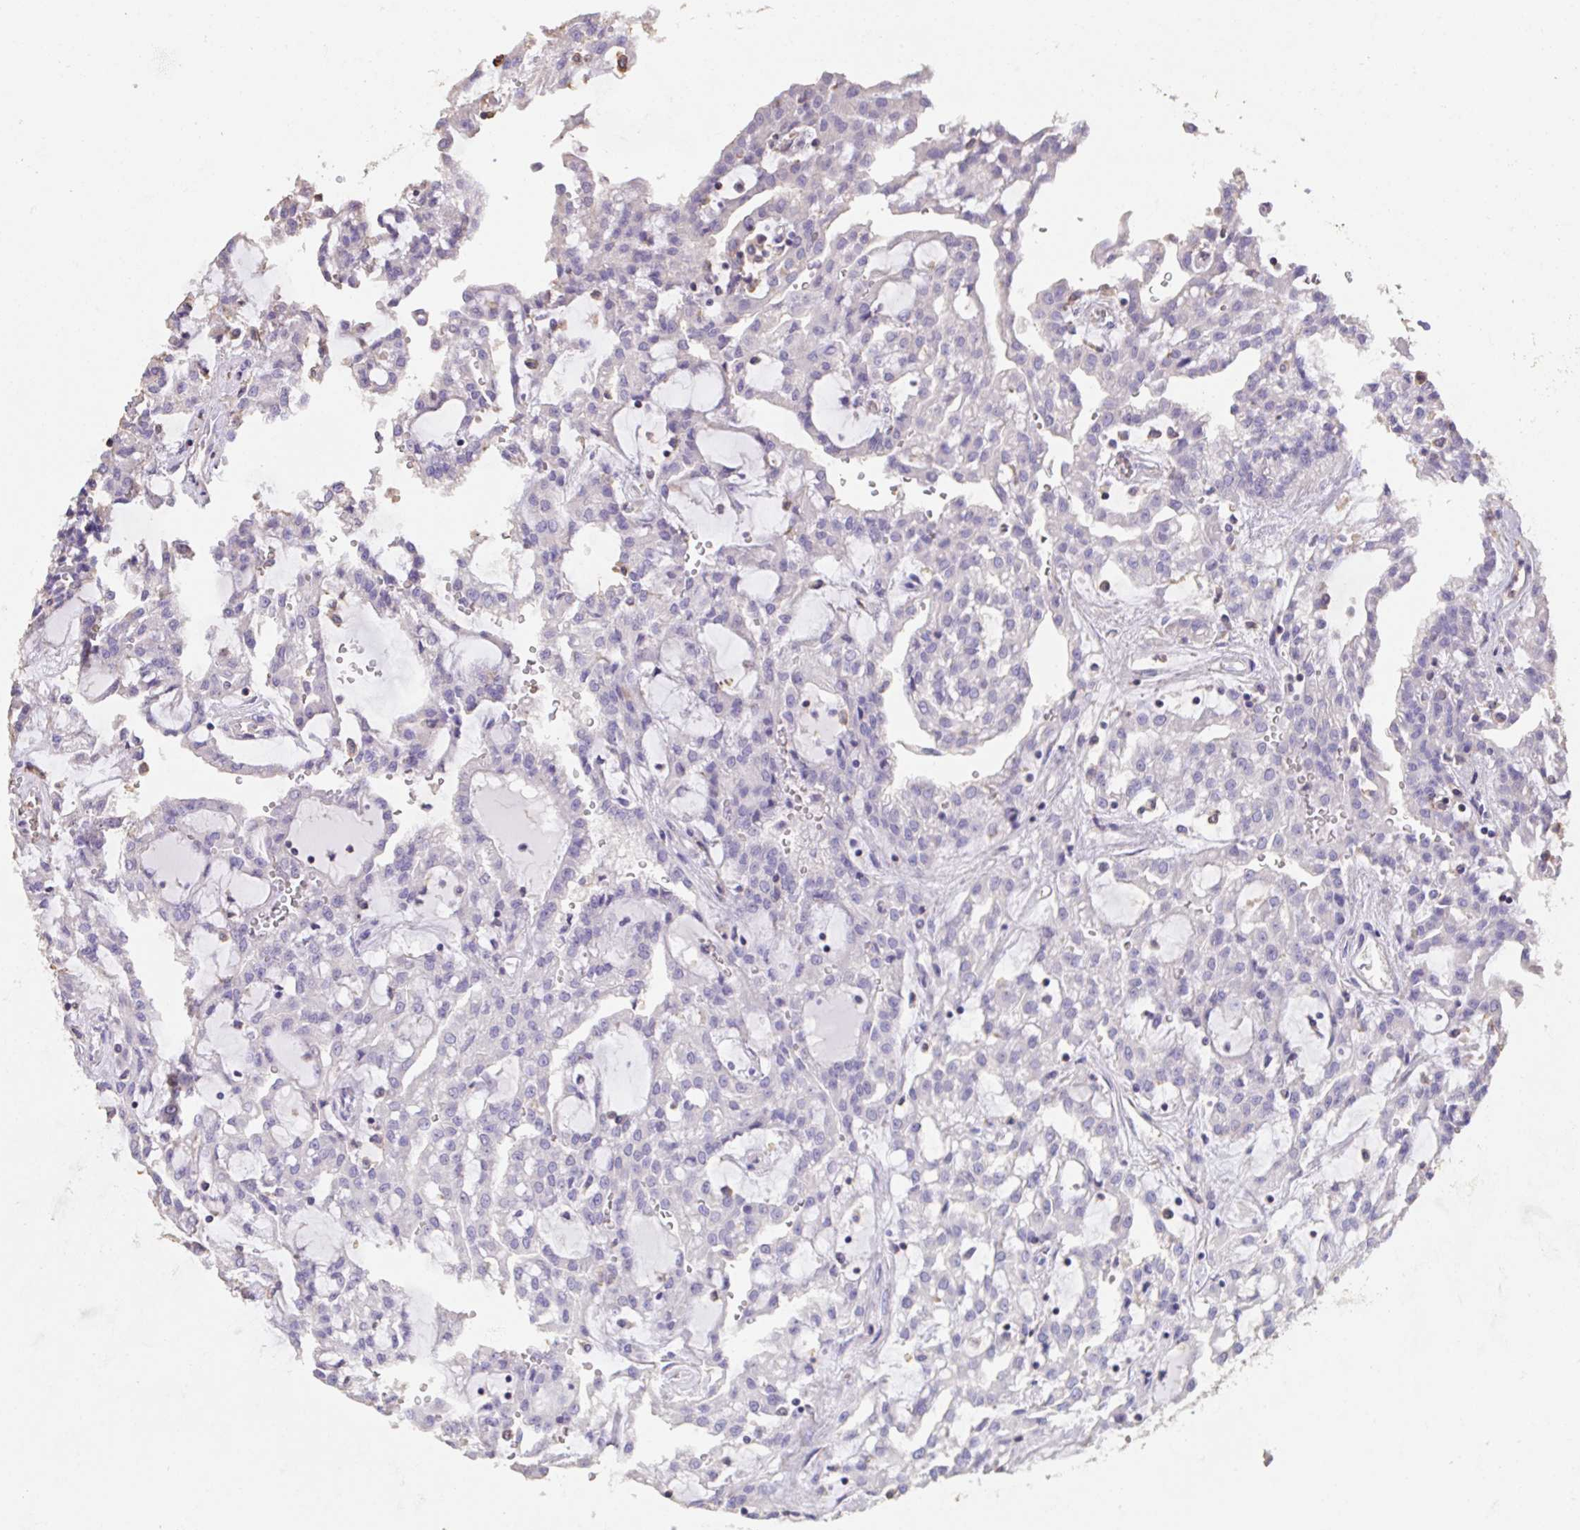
{"staining": {"intensity": "negative", "quantity": "none", "location": "none"}, "tissue": "renal cancer", "cell_type": "Tumor cells", "image_type": "cancer", "snomed": [{"axis": "morphology", "description": "Adenocarcinoma, NOS"}, {"axis": "topography", "description": "Kidney"}], "caption": "Adenocarcinoma (renal) was stained to show a protein in brown. There is no significant expression in tumor cells. Brightfield microscopy of IHC stained with DAB (3,3'-diaminobenzidine) (brown) and hematoxylin (blue), captured at high magnification.", "gene": "IL23R", "patient": {"sex": "male", "age": 63}}